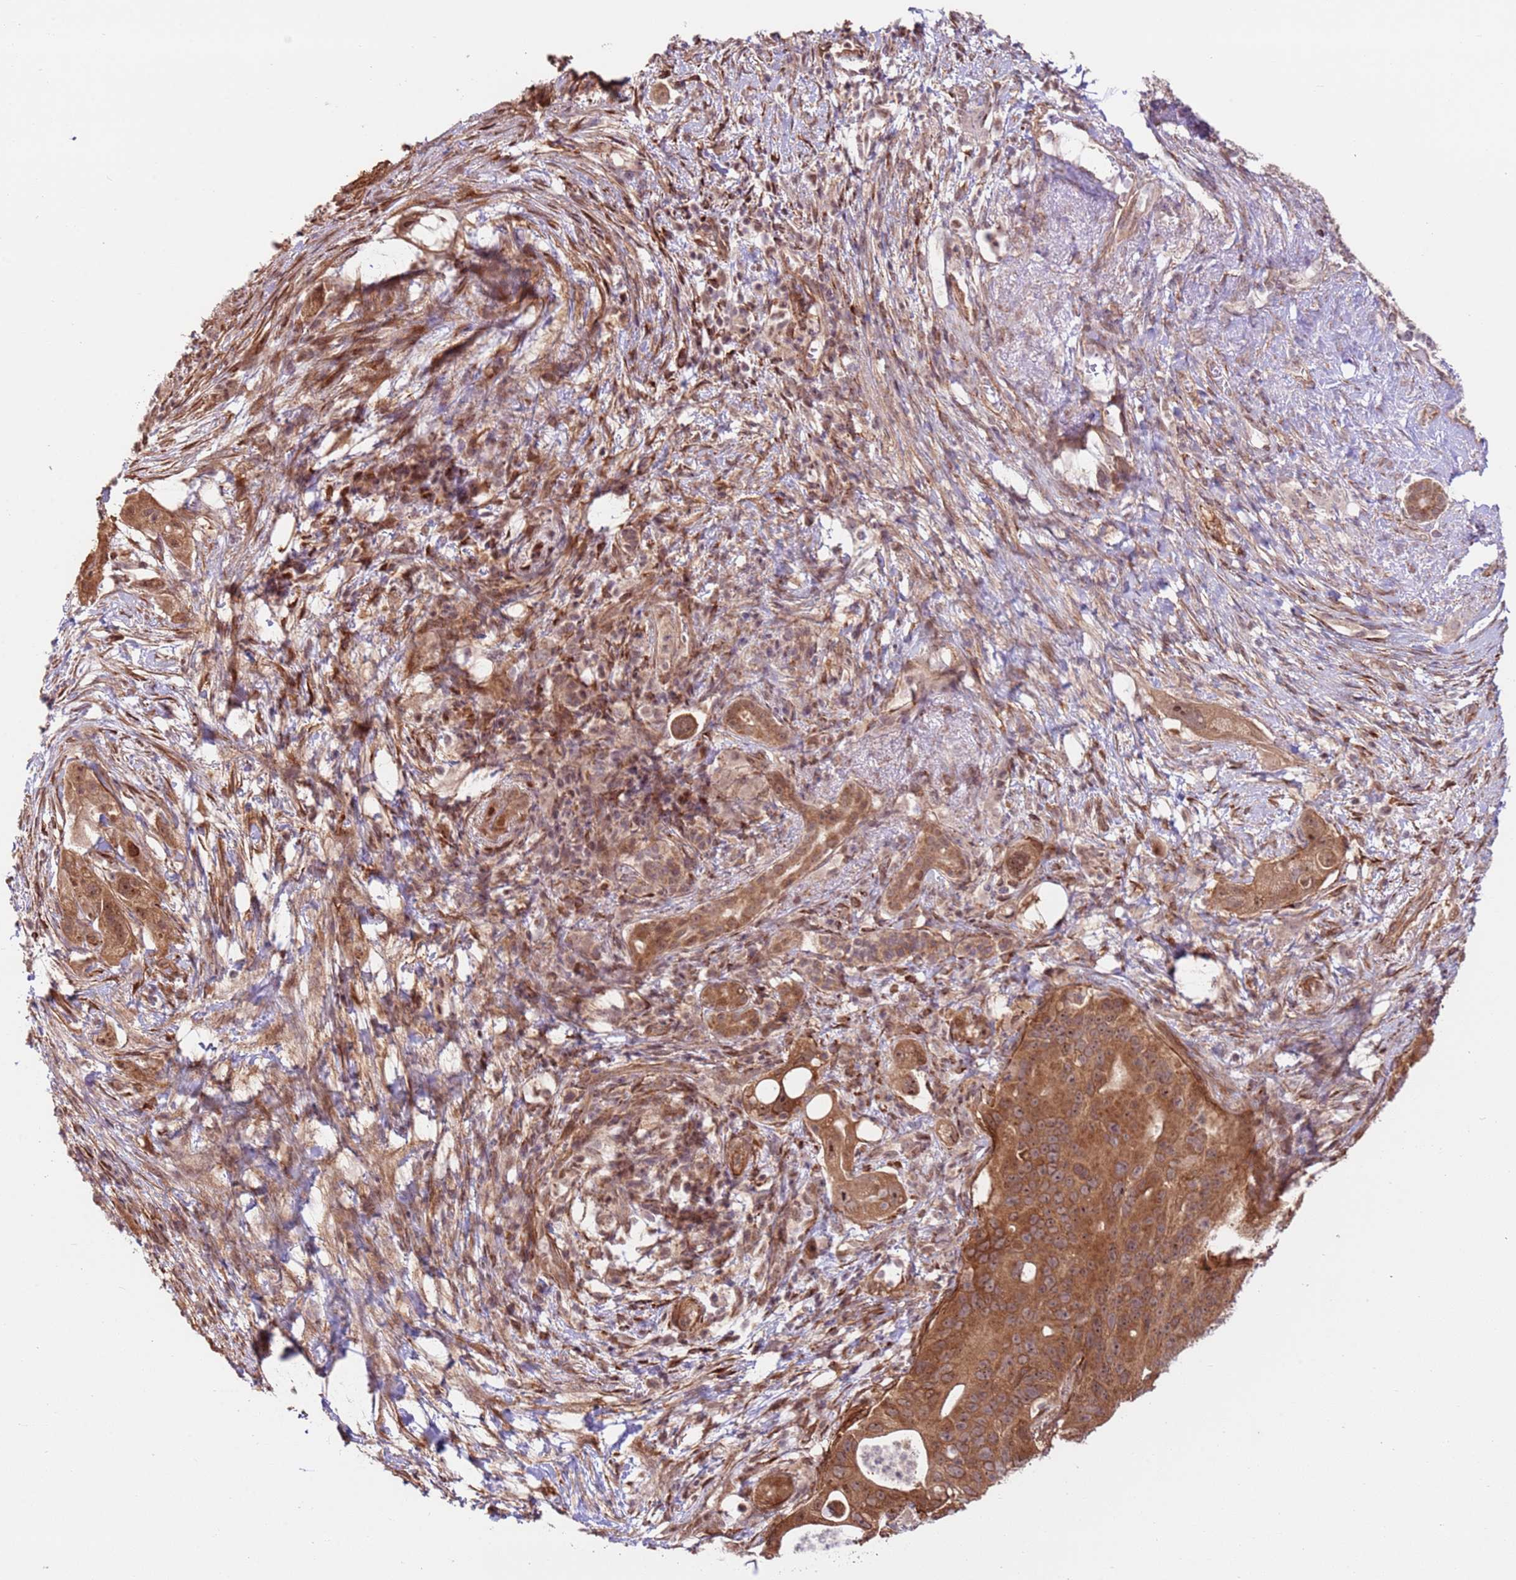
{"staining": {"intensity": "moderate", "quantity": ">75%", "location": "cytoplasmic/membranous,nuclear"}, "tissue": "pancreatic cancer", "cell_type": "Tumor cells", "image_type": "cancer", "snomed": [{"axis": "morphology", "description": "Adenocarcinoma, NOS"}, {"axis": "topography", "description": "Pancreas"}], "caption": "Tumor cells show moderate cytoplasmic/membranous and nuclear expression in about >75% of cells in pancreatic cancer. The protein of interest is stained brown, and the nuclei are stained in blue (DAB (3,3'-diaminobenzidine) IHC with brightfield microscopy, high magnification).", "gene": "DCAF4", "patient": {"sex": "female", "age": 72}}